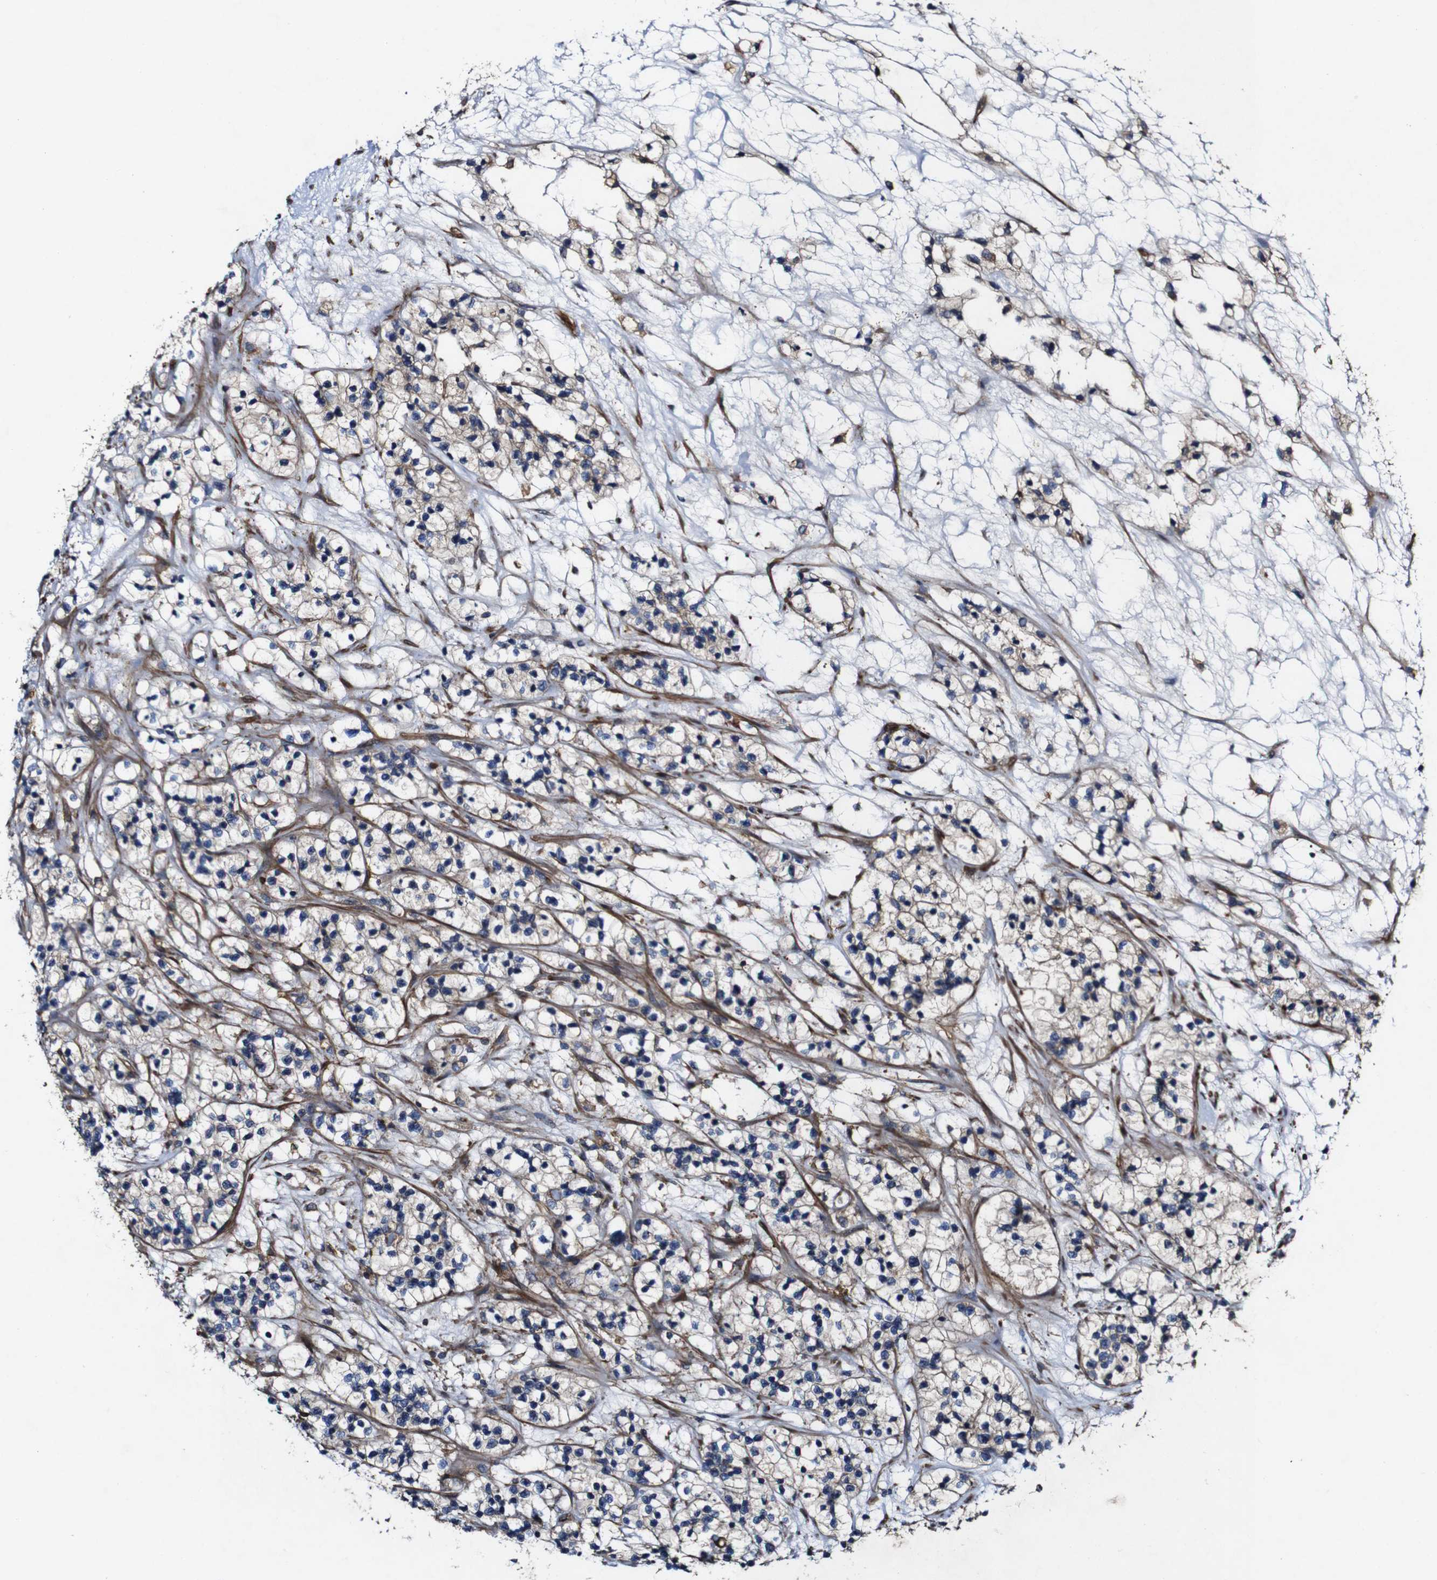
{"staining": {"intensity": "weak", "quantity": "<25%", "location": "cytoplasmic/membranous"}, "tissue": "renal cancer", "cell_type": "Tumor cells", "image_type": "cancer", "snomed": [{"axis": "morphology", "description": "Adenocarcinoma, NOS"}, {"axis": "topography", "description": "Kidney"}], "caption": "The photomicrograph shows no staining of tumor cells in renal cancer (adenocarcinoma). Brightfield microscopy of IHC stained with DAB (brown) and hematoxylin (blue), captured at high magnification.", "gene": "GSDME", "patient": {"sex": "female", "age": 57}}